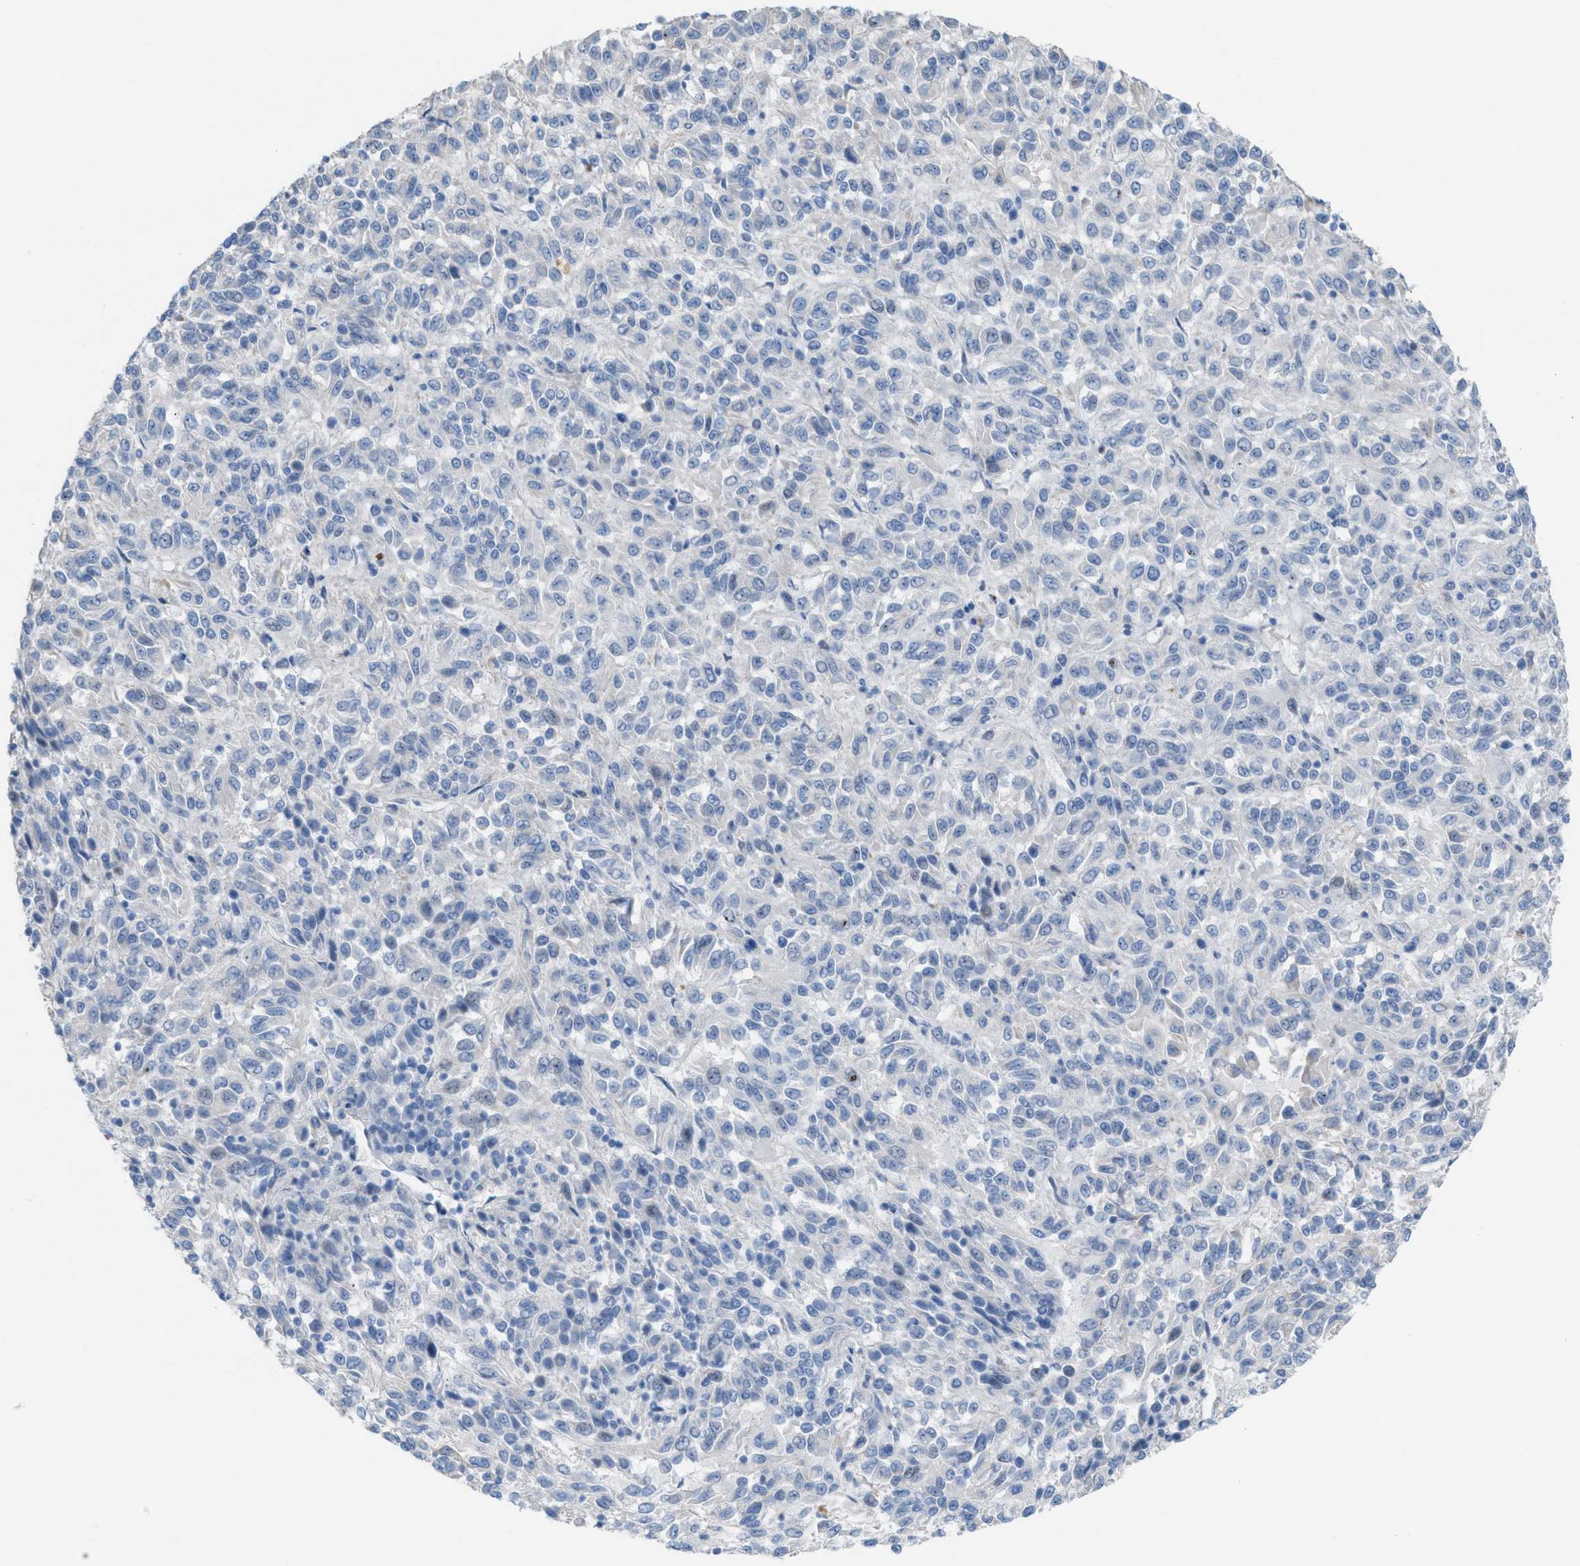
{"staining": {"intensity": "negative", "quantity": "none", "location": "none"}, "tissue": "melanoma", "cell_type": "Tumor cells", "image_type": "cancer", "snomed": [{"axis": "morphology", "description": "Malignant melanoma, Metastatic site"}, {"axis": "topography", "description": "Lymph node"}], "caption": "High power microscopy photomicrograph of an IHC photomicrograph of melanoma, revealing no significant staining in tumor cells. The staining is performed using DAB brown chromogen with nuclei counter-stained in using hematoxylin.", "gene": "MPP3", "patient": {"sex": "male", "age": 61}}